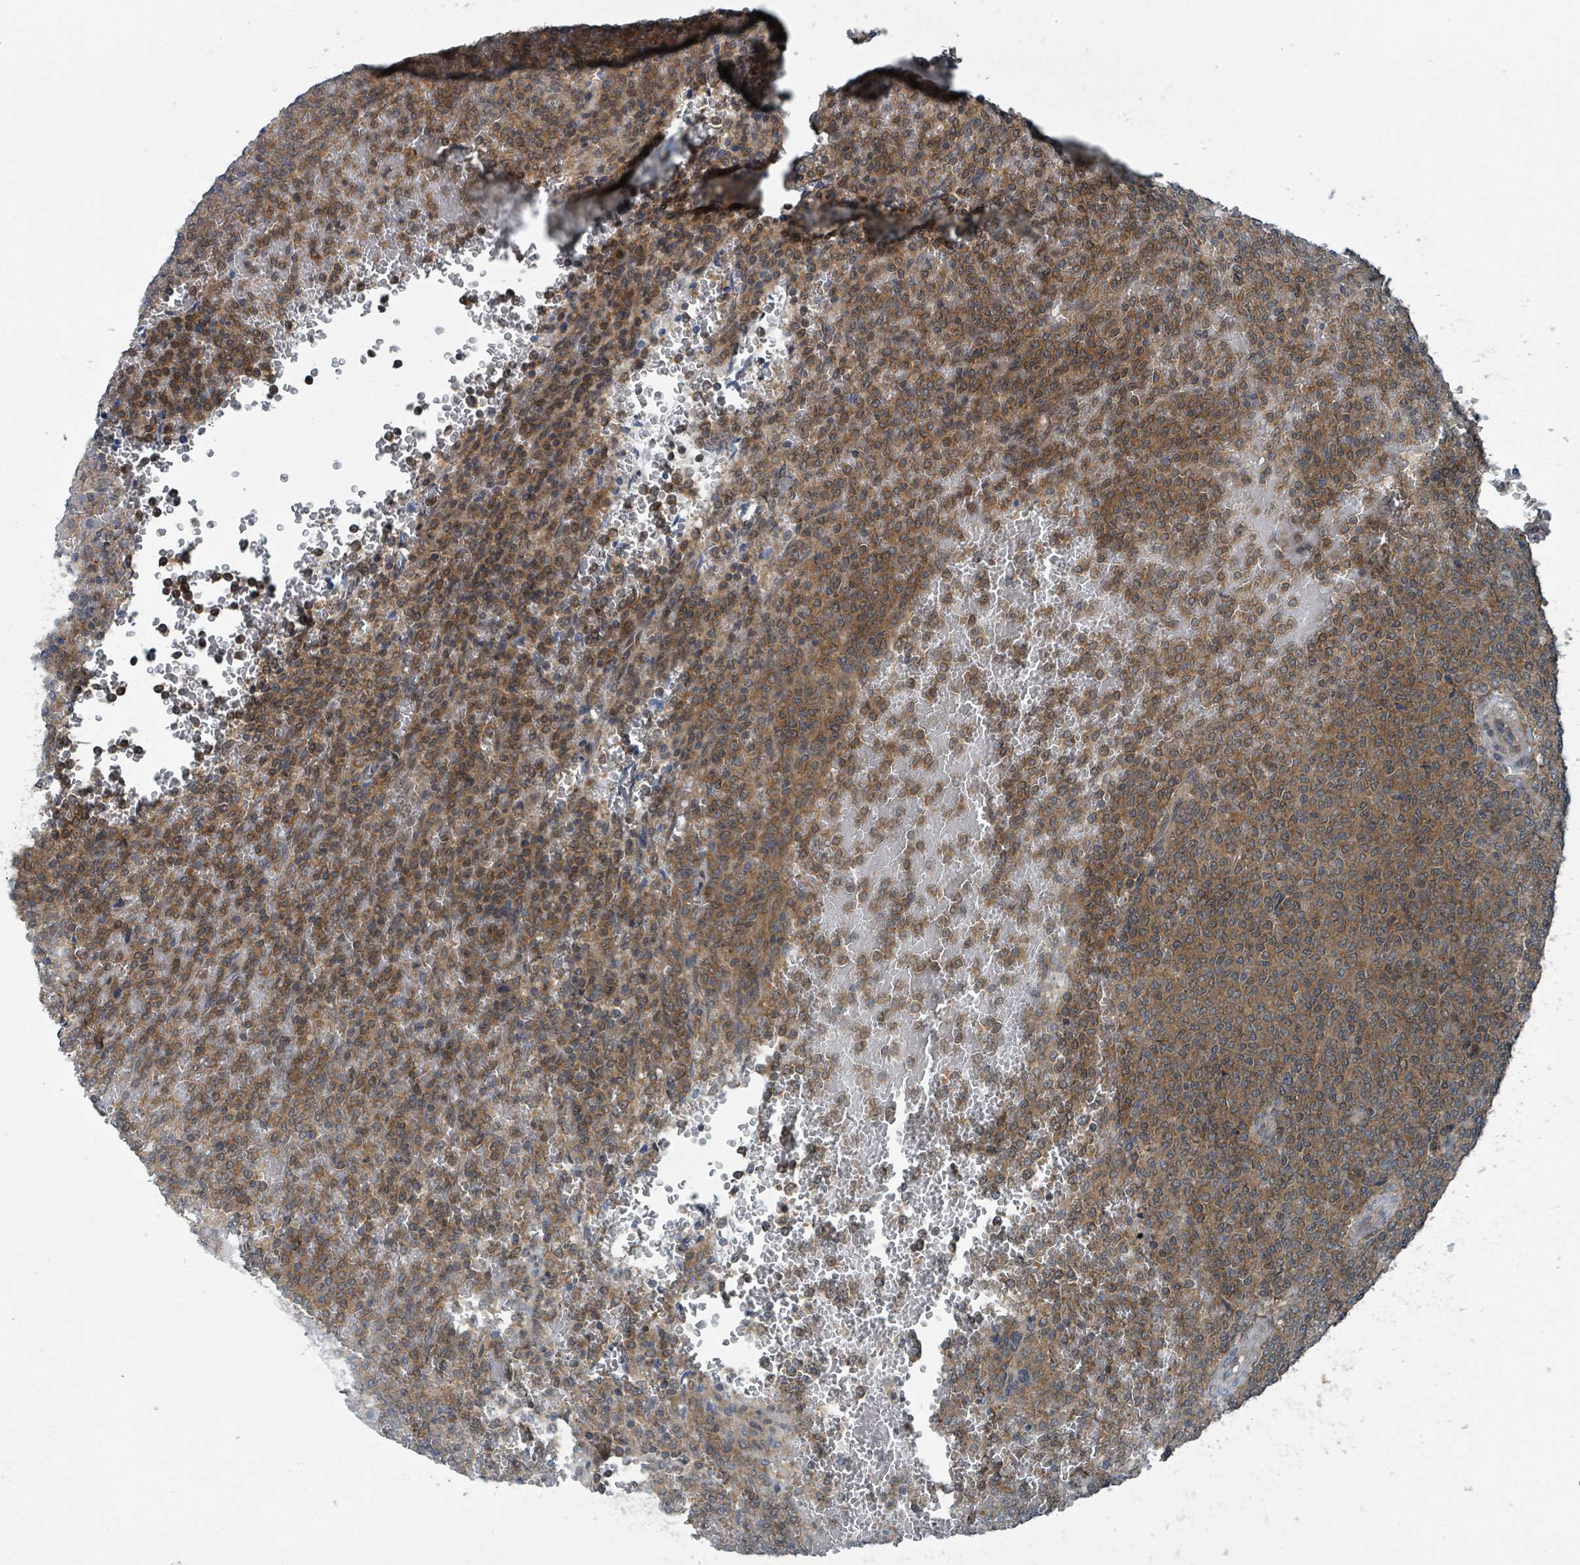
{"staining": {"intensity": "moderate", "quantity": "25%-75%", "location": "cytoplasmic/membranous,nuclear"}, "tissue": "lymphoma", "cell_type": "Tumor cells", "image_type": "cancer", "snomed": [{"axis": "morphology", "description": "Malignant lymphoma, non-Hodgkin's type, Low grade"}, {"axis": "topography", "description": "Spleen"}], "caption": "A histopathology image of human lymphoma stained for a protein demonstrates moderate cytoplasmic/membranous and nuclear brown staining in tumor cells.", "gene": "GOLGA7", "patient": {"sex": "male", "age": 60}}